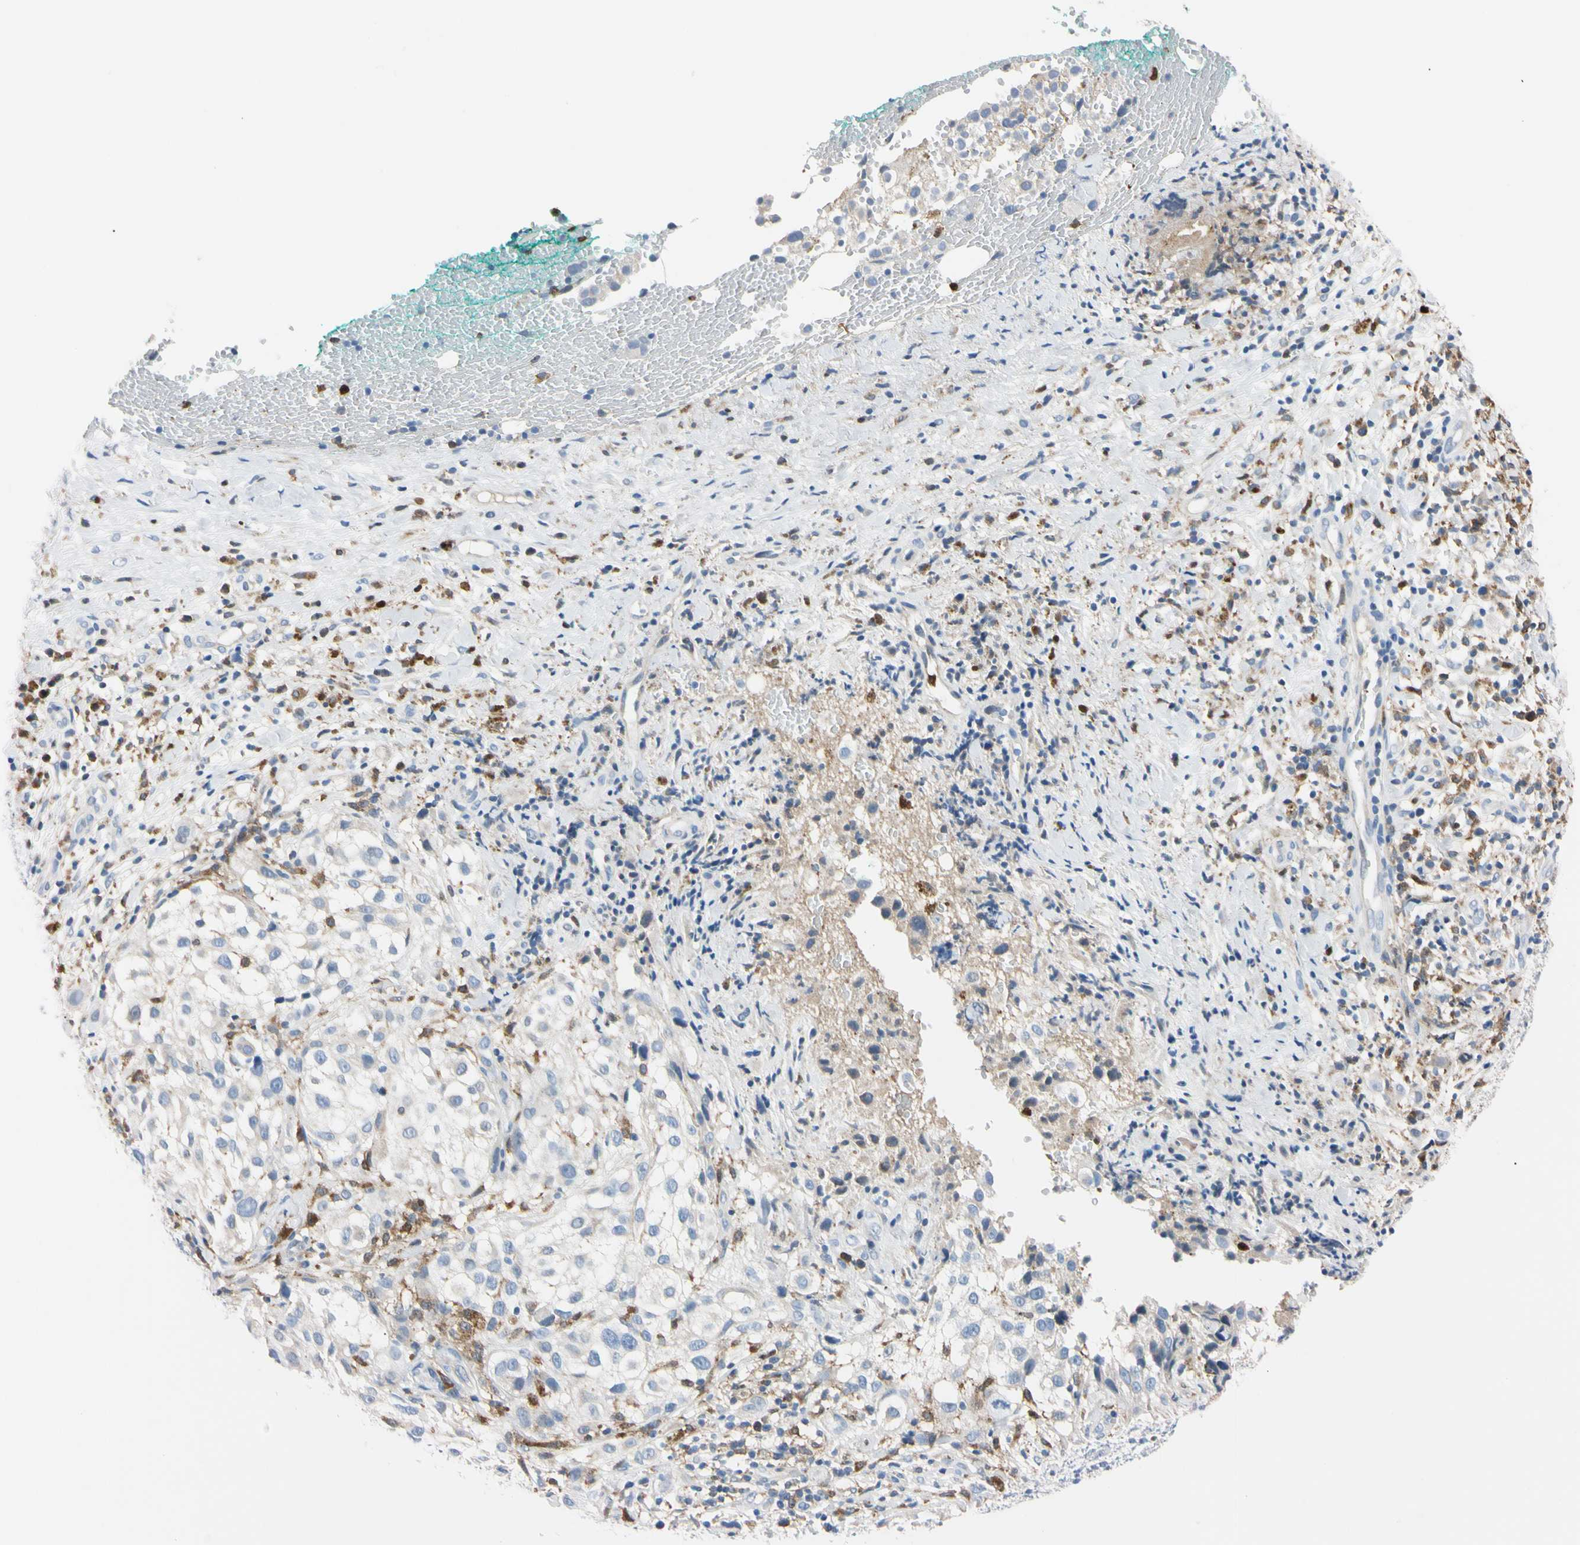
{"staining": {"intensity": "negative", "quantity": "none", "location": "none"}, "tissue": "melanoma", "cell_type": "Tumor cells", "image_type": "cancer", "snomed": [{"axis": "morphology", "description": "Necrosis, NOS"}, {"axis": "morphology", "description": "Malignant melanoma, NOS"}, {"axis": "topography", "description": "Skin"}], "caption": "Immunohistochemistry (IHC) image of neoplastic tissue: melanoma stained with DAB demonstrates no significant protein expression in tumor cells.", "gene": "NCF4", "patient": {"sex": "female", "age": 87}}